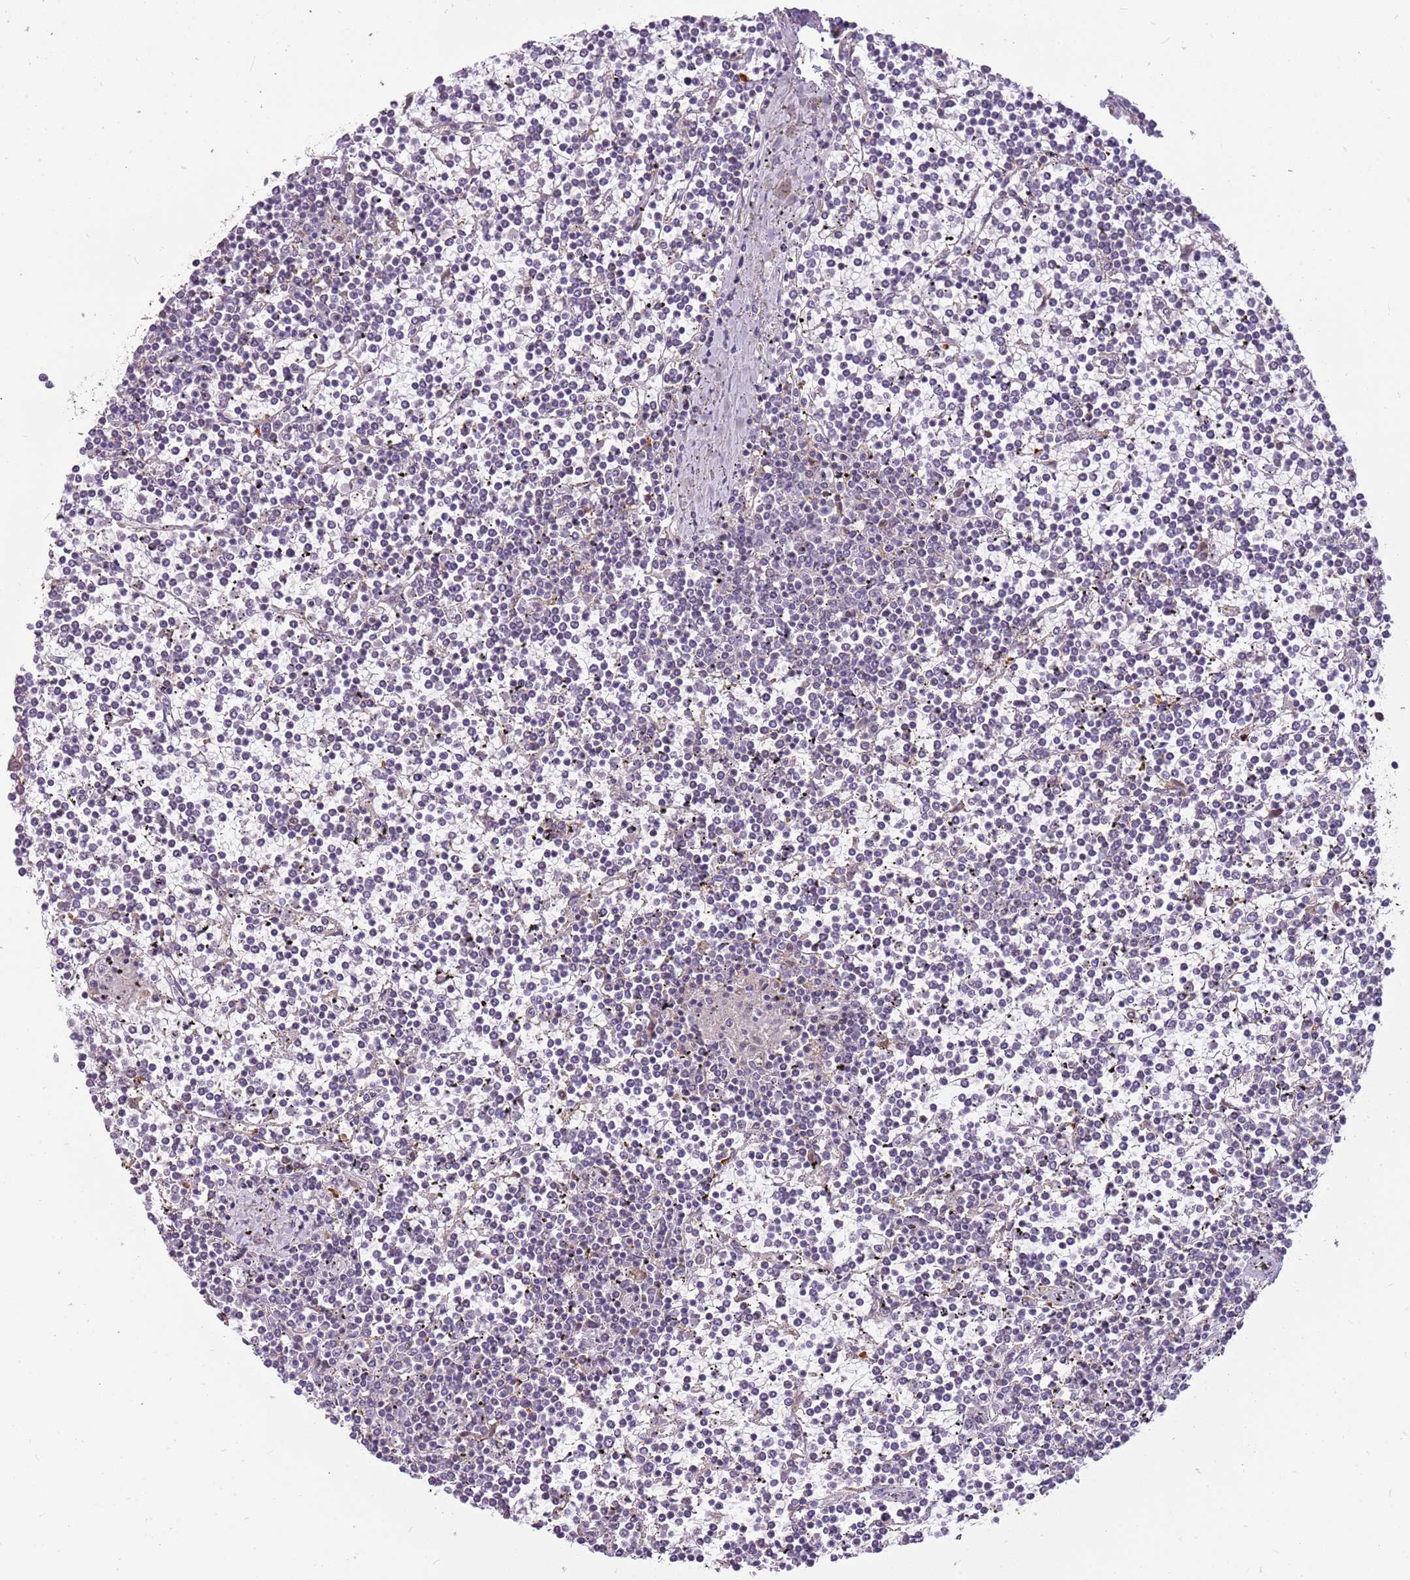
{"staining": {"intensity": "negative", "quantity": "none", "location": "none"}, "tissue": "lymphoma", "cell_type": "Tumor cells", "image_type": "cancer", "snomed": [{"axis": "morphology", "description": "Malignant lymphoma, non-Hodgkin's type, Low grade"}, {"axis": "topography", "description": "Spleen"}], "caption": "Low-grade malignant lymphoma, non-Hodgkin's type stained for a protein using immunohistochemistry demonstrates no positivity tumor cells.", "gene": "CAPN7", "patient": {"sex": "female", "age": 19}}